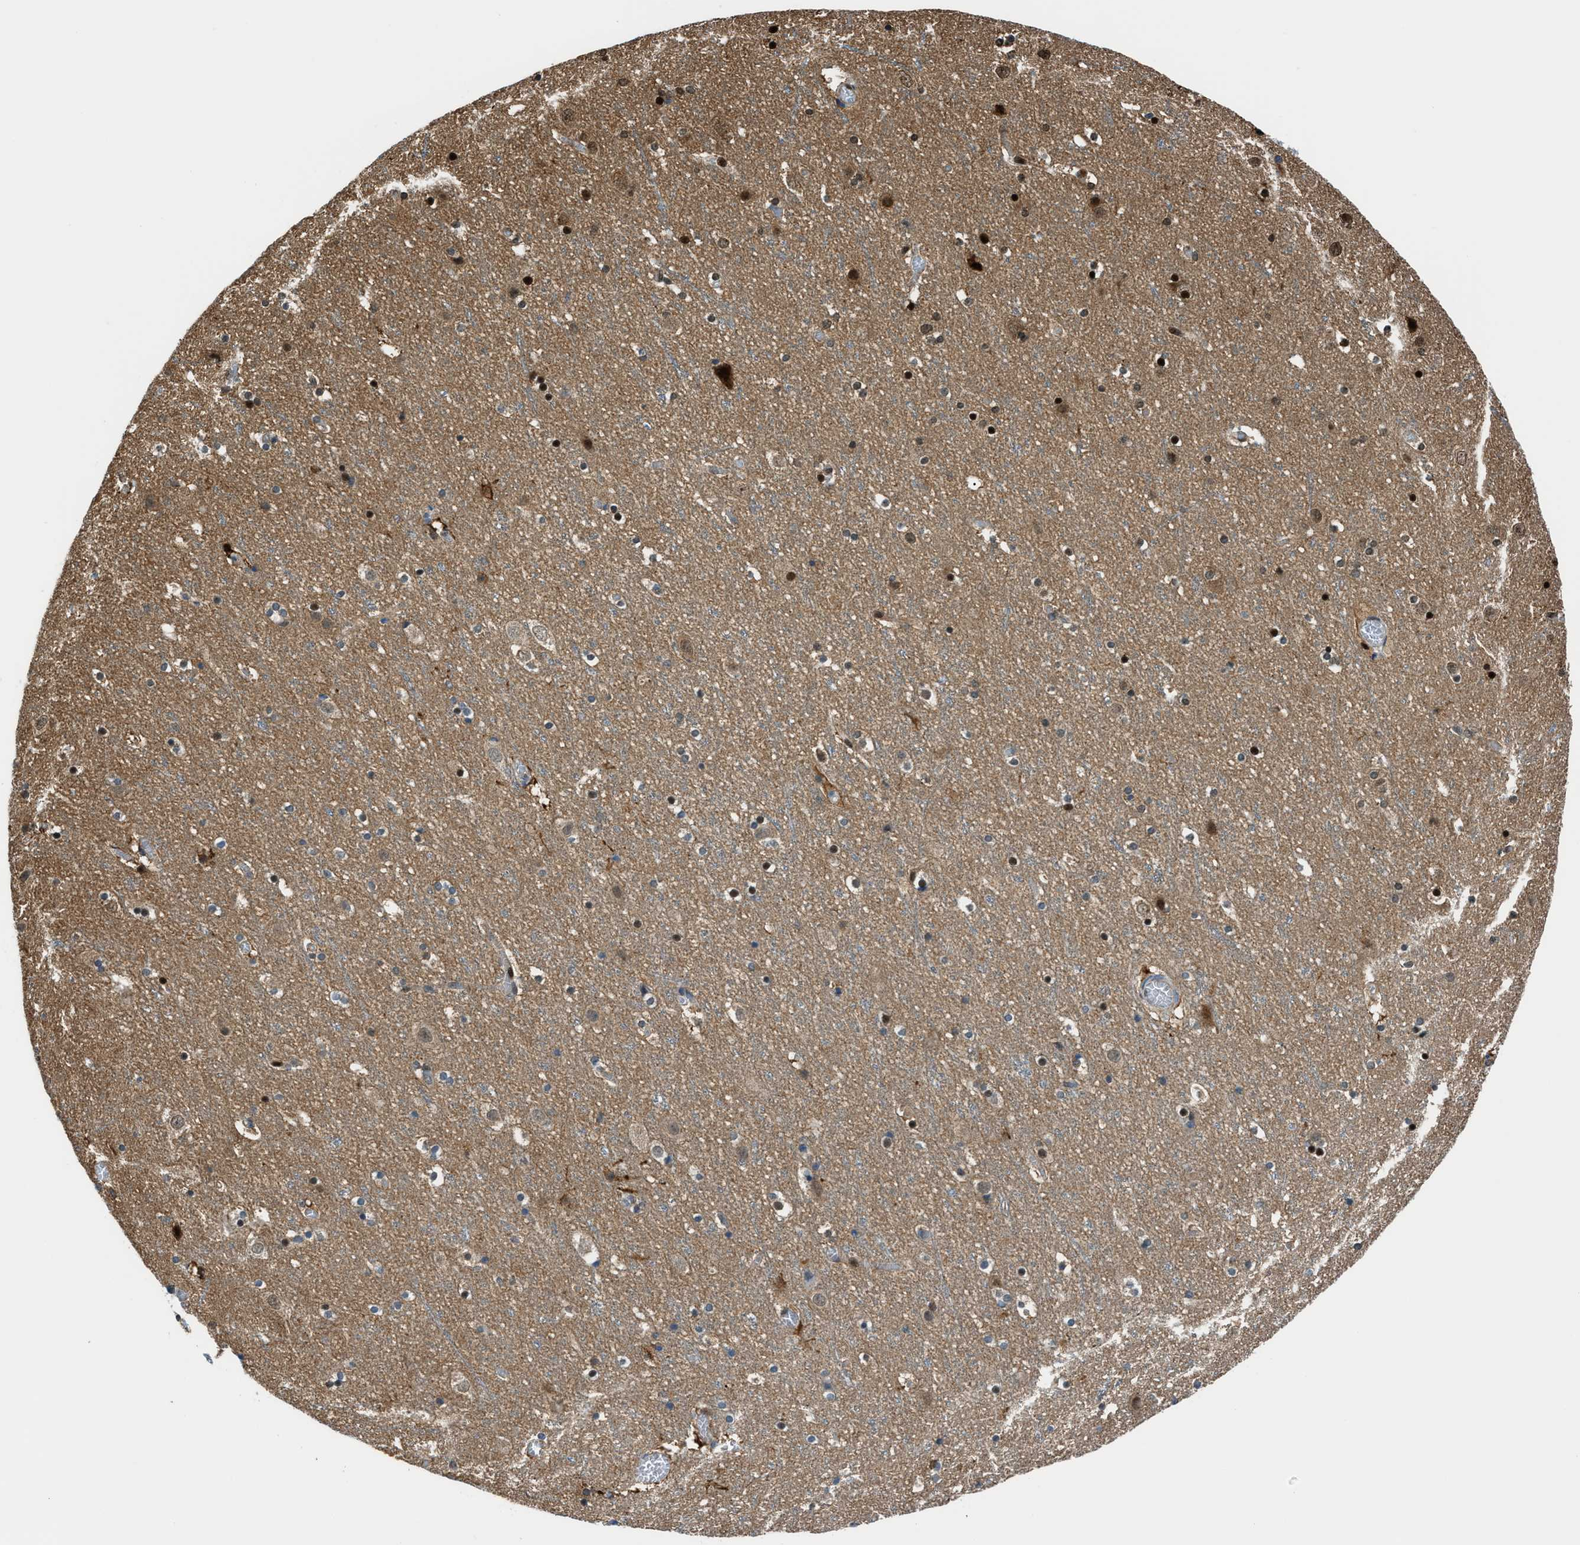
{"staining": {"intensity": "negative", "quantity": "none", "location": "none"}, "tissue": "cerebral cortex", "cell_type": "Endothelial cells", "image_type": "normal", "snomed": [{"axis": "morphology", "description": "Normal tissue, NOS"}, {"axis": "topography", "description": "Cerebral cortex"}], "caption": "Image shows no significant protein expression in endothelial cells of normal cerebral cortex. (DAB immunohistochemistry visualized using brightfield microscopy, high magnification).", "gene": "YWHAE", "patient": {"sex": "male", "age": 45}}